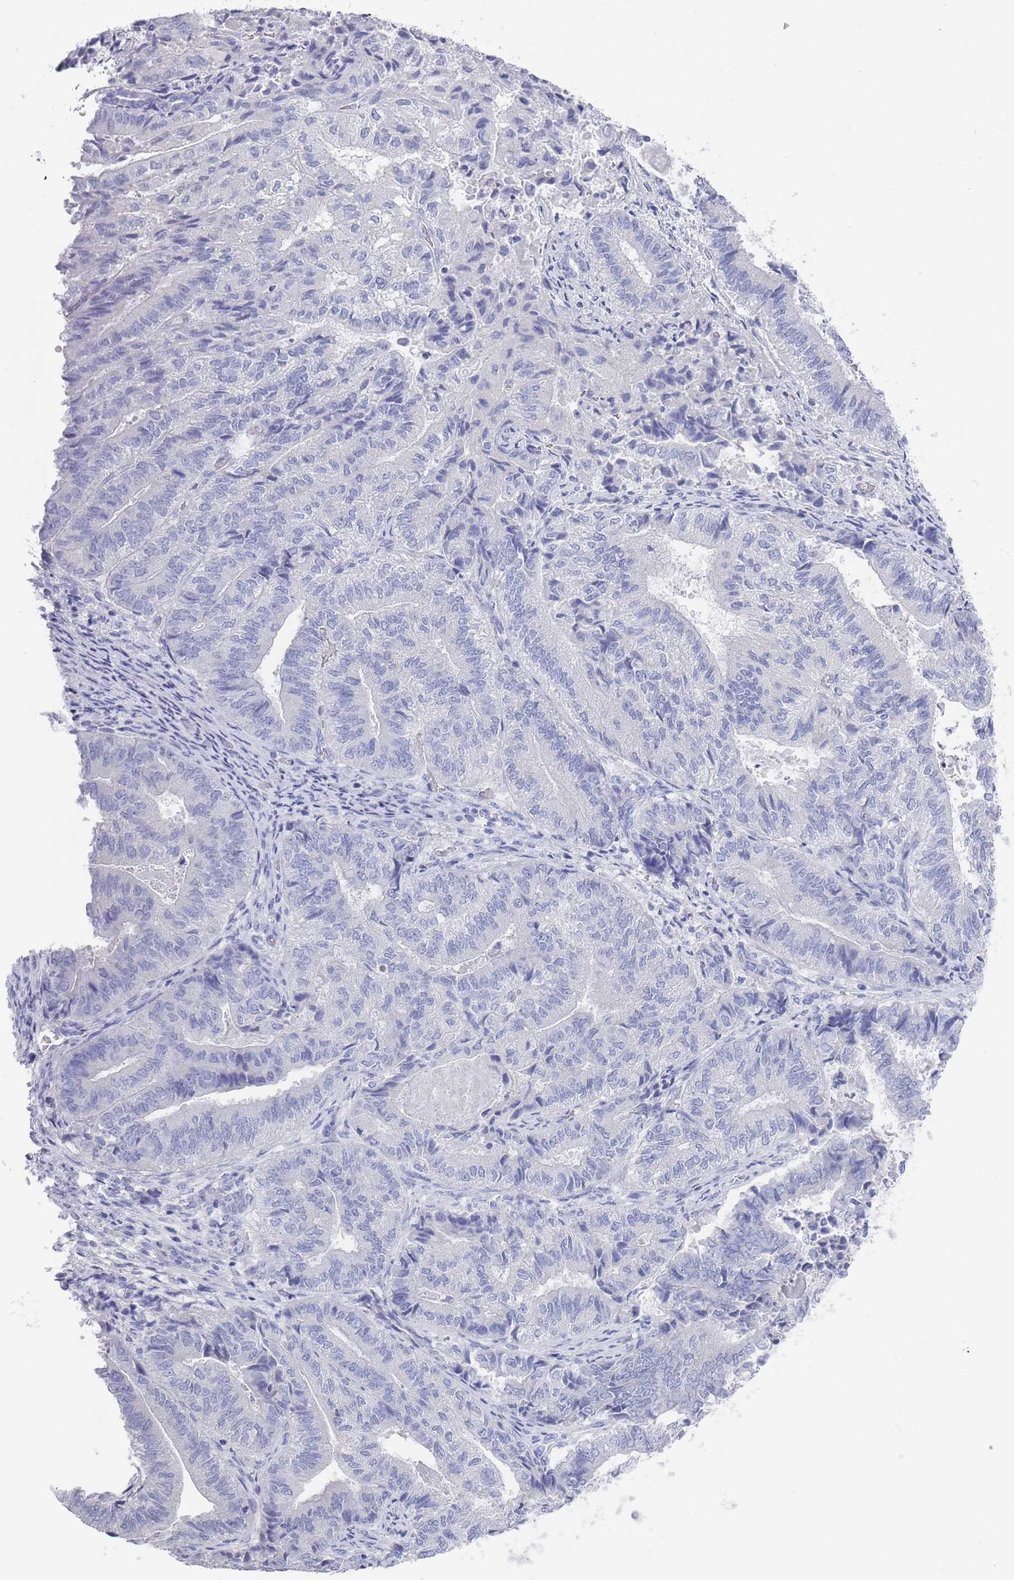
{"staining": {"intensity": "negative", "quantity": "none", "location": "none"}, "tissue": "endometrial cancer", "cell_type": "Tumor cells", "image_type": "cancer", "snomed": [{"axis": "morphology", "description": "Adenocarcinoma, NOS"}, {"axis": "topography", "description": "Endometrium"}], "caption": "The photomicrograph reveals no significant expression in tumor cells of endometrial adenocarcinoma.", "gene": "RAB2B", "patient": {"sex": "female", "age": 80}}